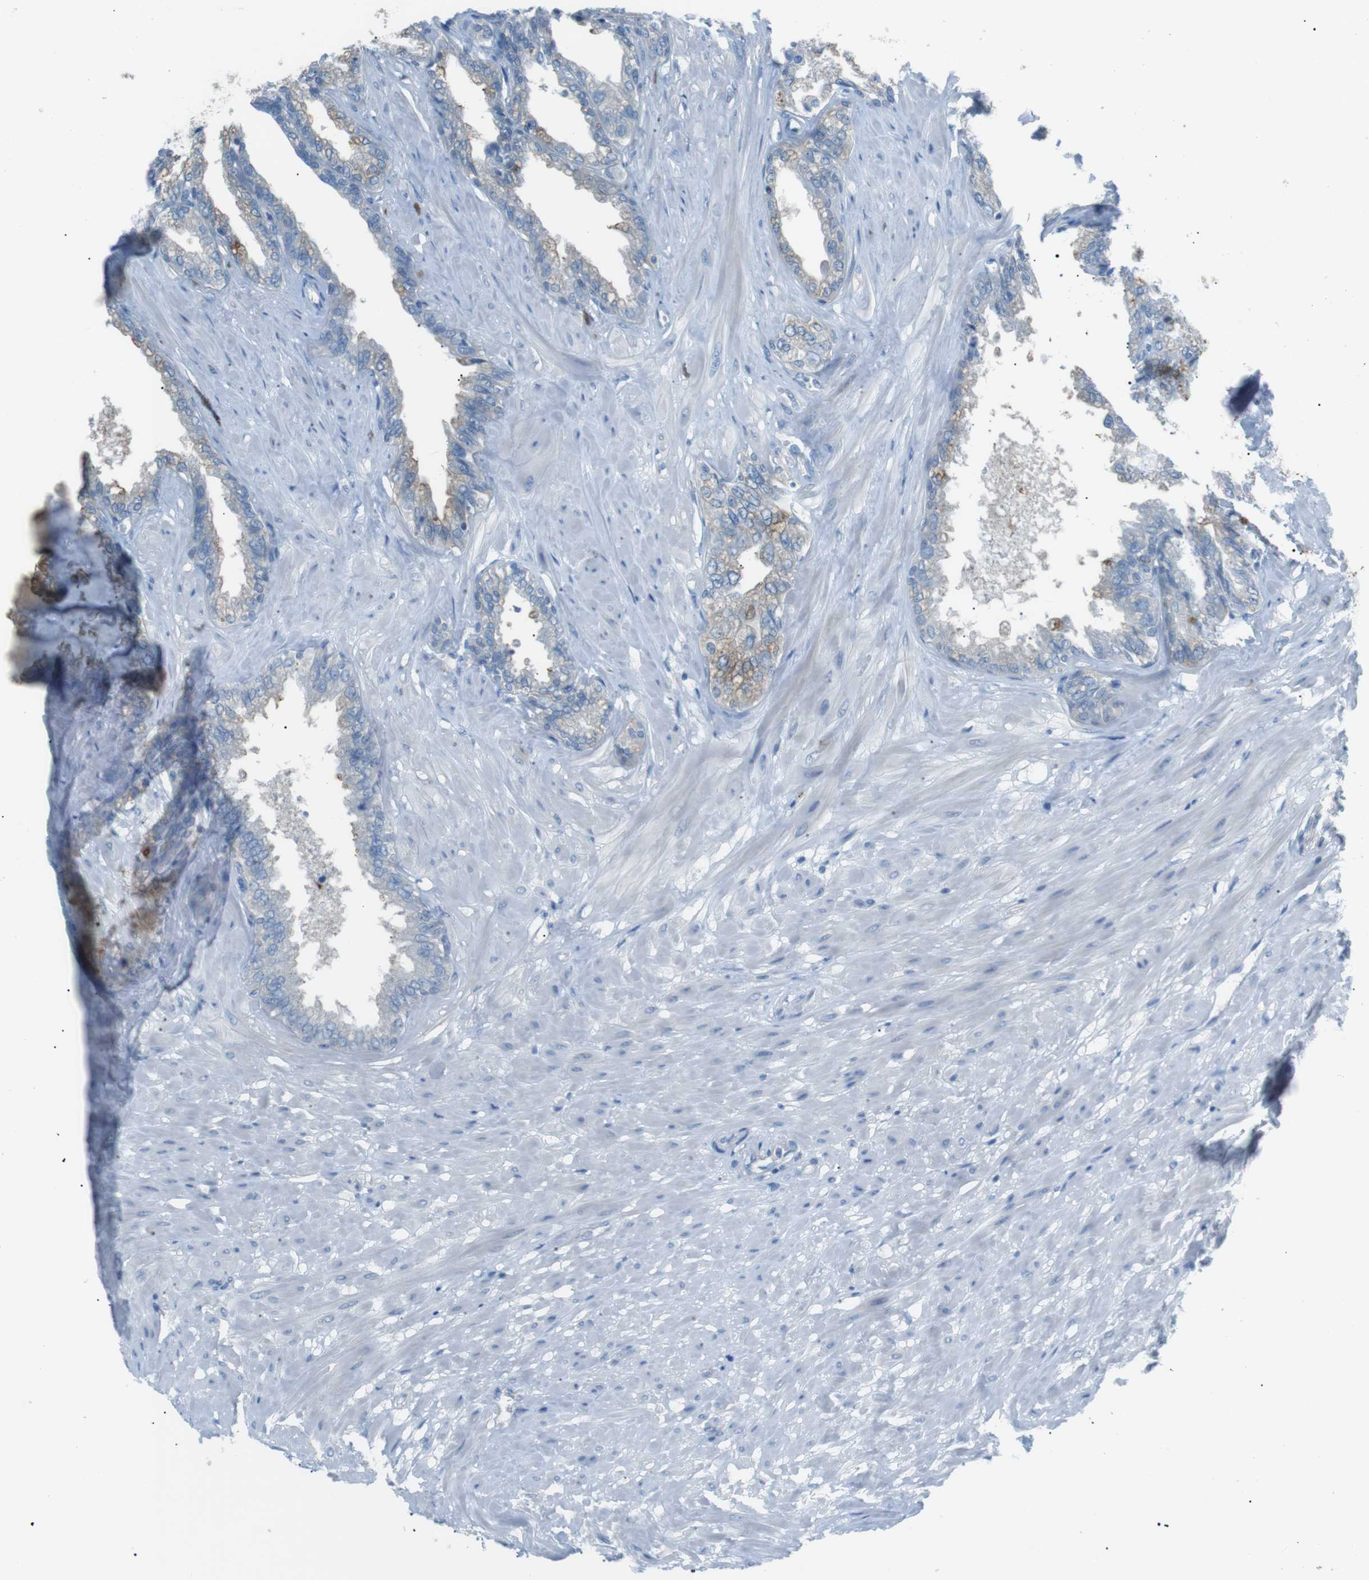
{"staining": {"intensity": "moderate", "quantity": "25%-75%", "location": "cytoplasmic/membranous"}, "tissue": "seminal vesicle", "cell_type": "Glandular cells", "image_type": "normal", "snomed": [{"axis": "morphology", "description": "Normal tissue, NOS"}, {"axis": "topography", "description": "Seminal veicle"}], "caption": "High-magnification brightfield microscopy of unremarkable seminal vesicle stained with DAB (brown) and counterstained with hematoxylin (blue). glandular cells exhibit moderate cytoplasmic/membranous positivity is appreciated in about25%-75% of cells. (DAB (3,3'-diaminobenzidine) = brown stain, brightfield microscopy at high magnification).", "gene": "CDH26", "patient": {"sex": "male", "age": 46}}